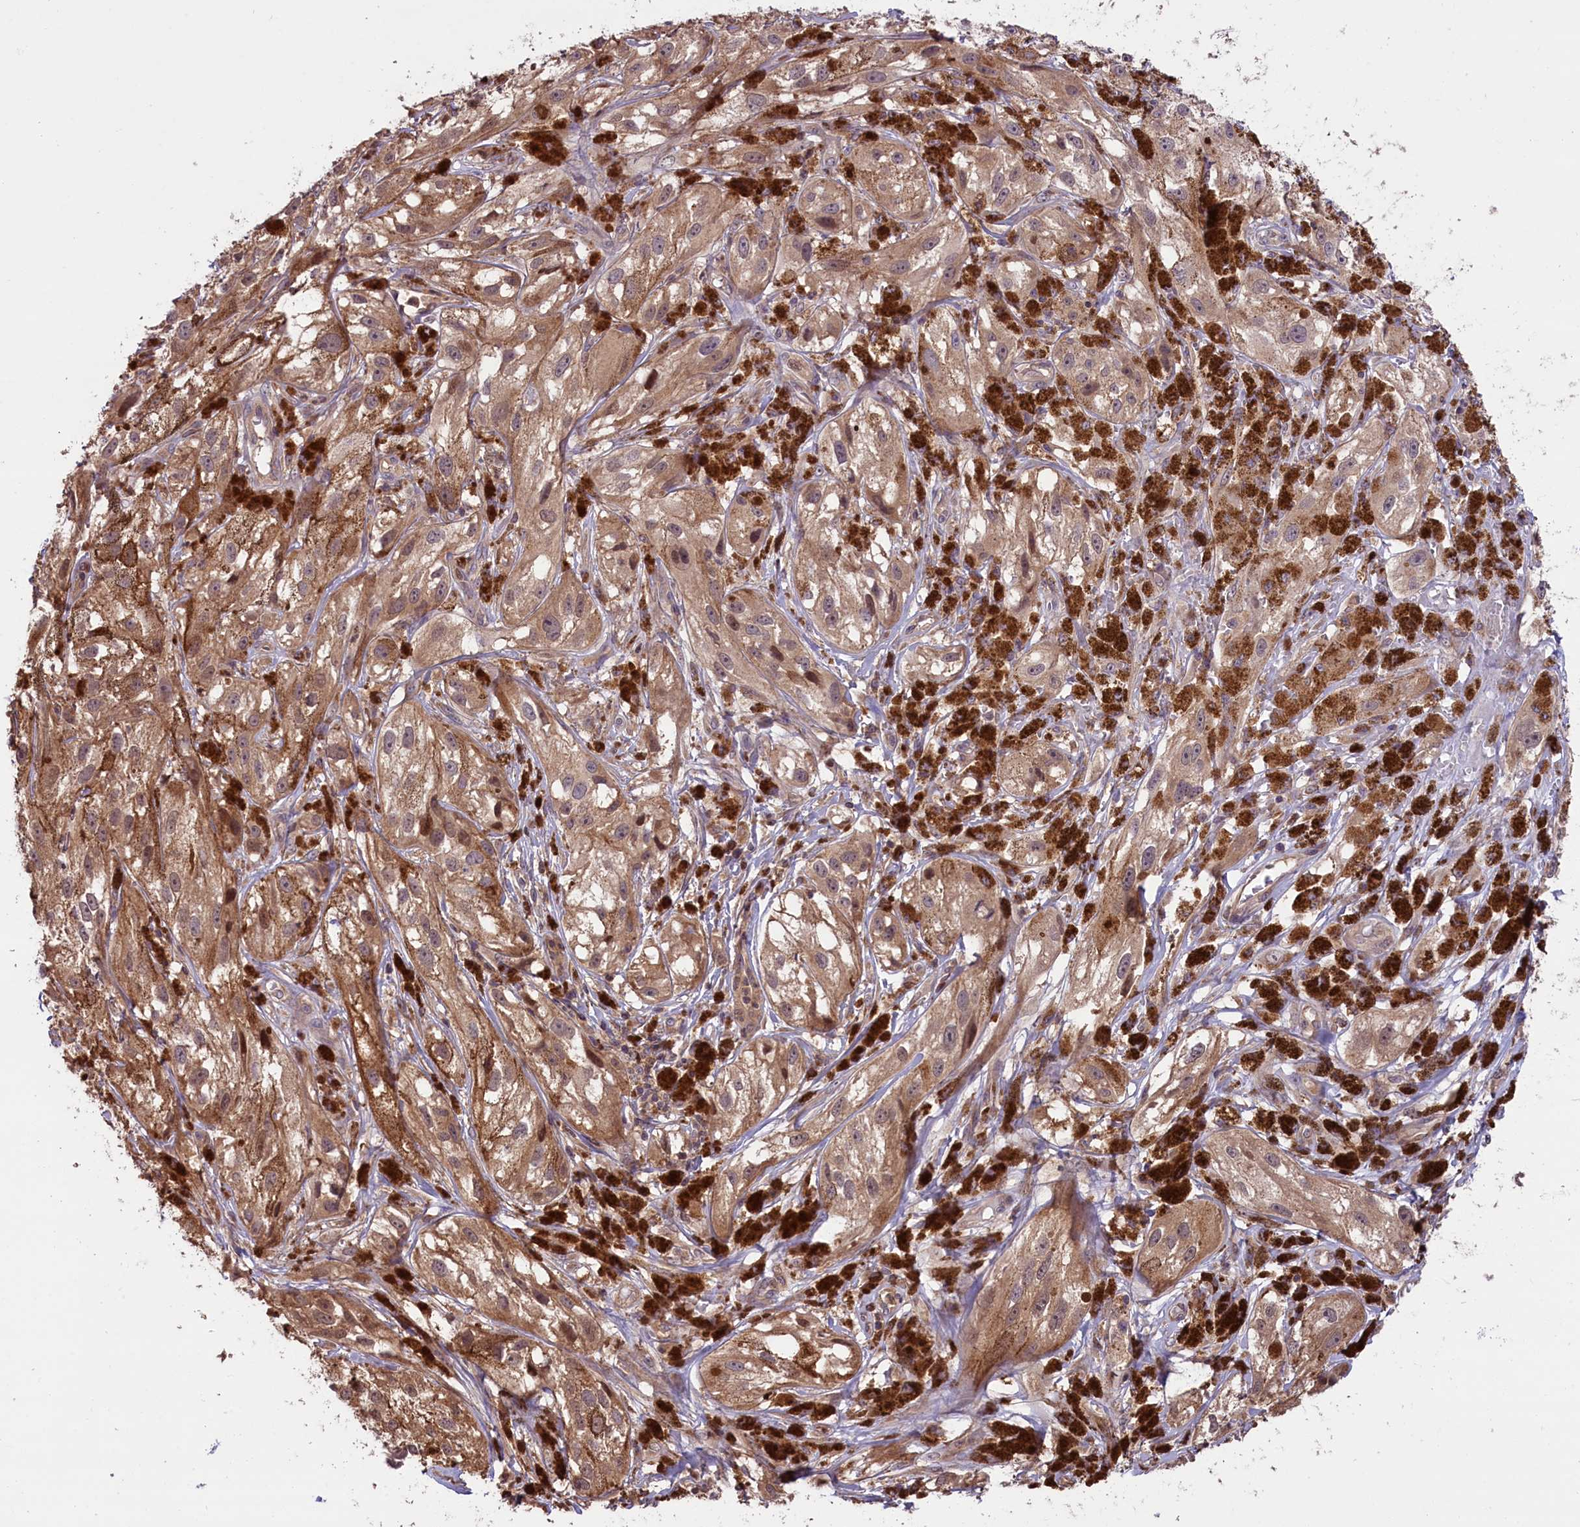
{"staining": {"intensity": "moderate", "quantity": "25%-75%", "location": "cytoplasmic/membranous"}, "tissue": "melanoma", "cell_type": "Tumor cells", "image_type": "cancer", "snomed": [{"axis": "morphology", "description": "Malignant melanoma, NOS"}, {"axis": "topography", "description": "Skin"}], "caption": "Immunohistochemical staining of human melanoma shows medium levels of moderate cytoplasmic/membranous protein staining in approximately 25%-75% of tumor cells. The staining was performed using DAB, with brown indicating positive protein expression. Nuclei are stained blue with hematoxylin.", "gene": "RIC8A", "patient": {"sex": "male", "age": 88}}